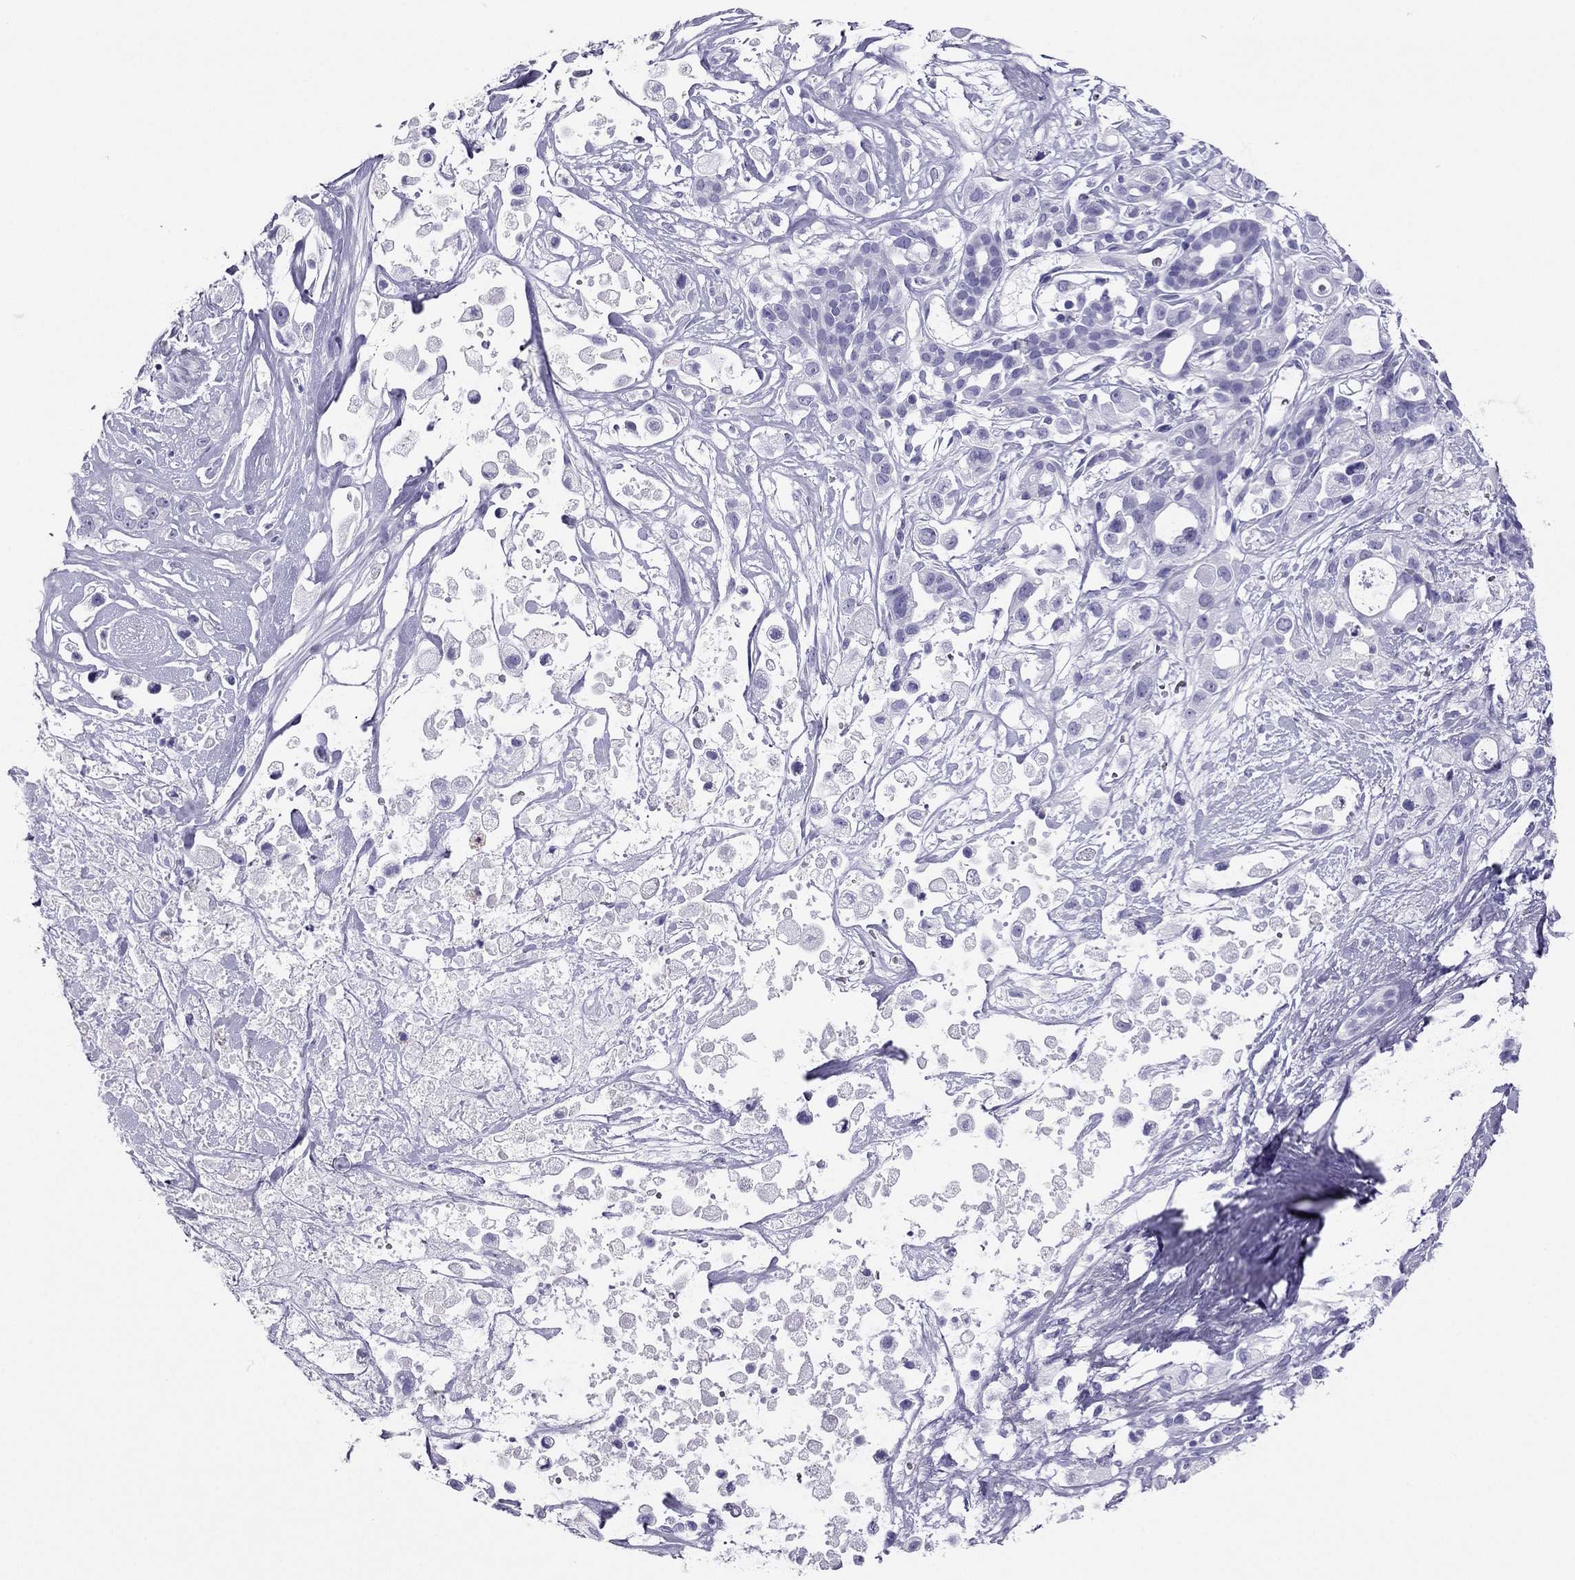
{"staining": {"intensity": "negative", "quantity": "none", "location": "none"}, "tissue": "pancreatic cancer", "cell_type": "Tumor cells", "image_type": "cancer", "snomed": [{"axis": "morphology", "description": "Adenocarcinoma, NOS"}, {"axis": "topography", "description": "Pancreas"}], "caption": "Immunohistochemical staining of human pancreatic cancer reveals no significant staining in tumor cells. Brightfield microscopy of immunohistochemistry (IHC) stained with DAB (3,3'-diaminobenzidine) (brown) and hematoxylin (blue), captured at high magnification.", "gene": "PDE6A", "patient": {"sex": "male", "age": 44}}